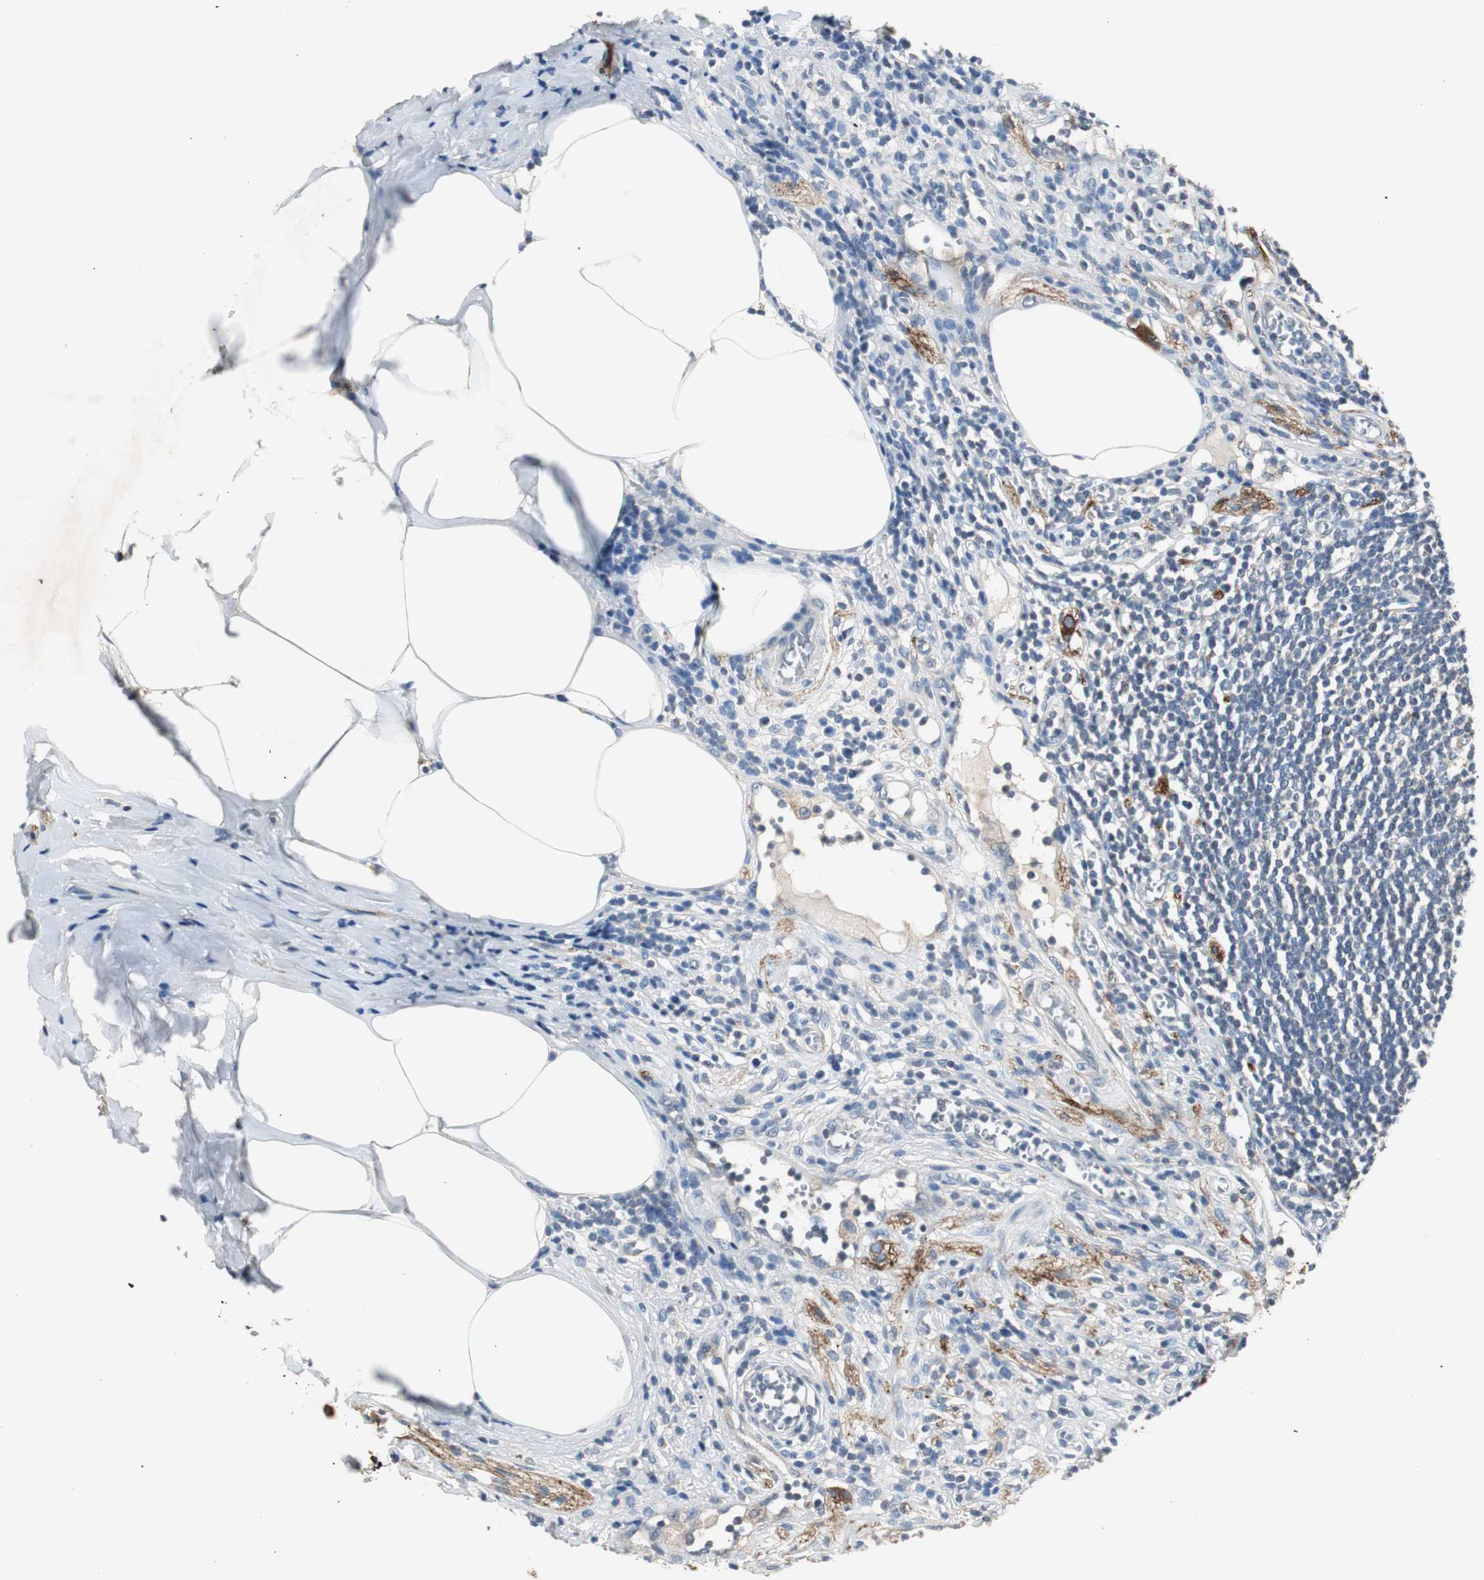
{"staining": {"intensity": "weak", "quantity": "25%-75%", "location": "cytoplasmic/membranous"}, "tissue": "appendix", "cell_type": "Glandular cells", "image_type": "normal", "snomed": [{"axis": "morphology", "description": "Normal tissue, NOS"}, {"axis": "morphology", "description": "Inflammation, NOS"}, {"axis": "topography", "description": "Appendix"}], "caption": "Human appendix stained with a brown dye shows weak cytoplasmic/membranous positive positivity in approximately 25%-75% of glandular cells.", "gene": "PTPRN2", "patient": {"sex": "male", "age": 46}}